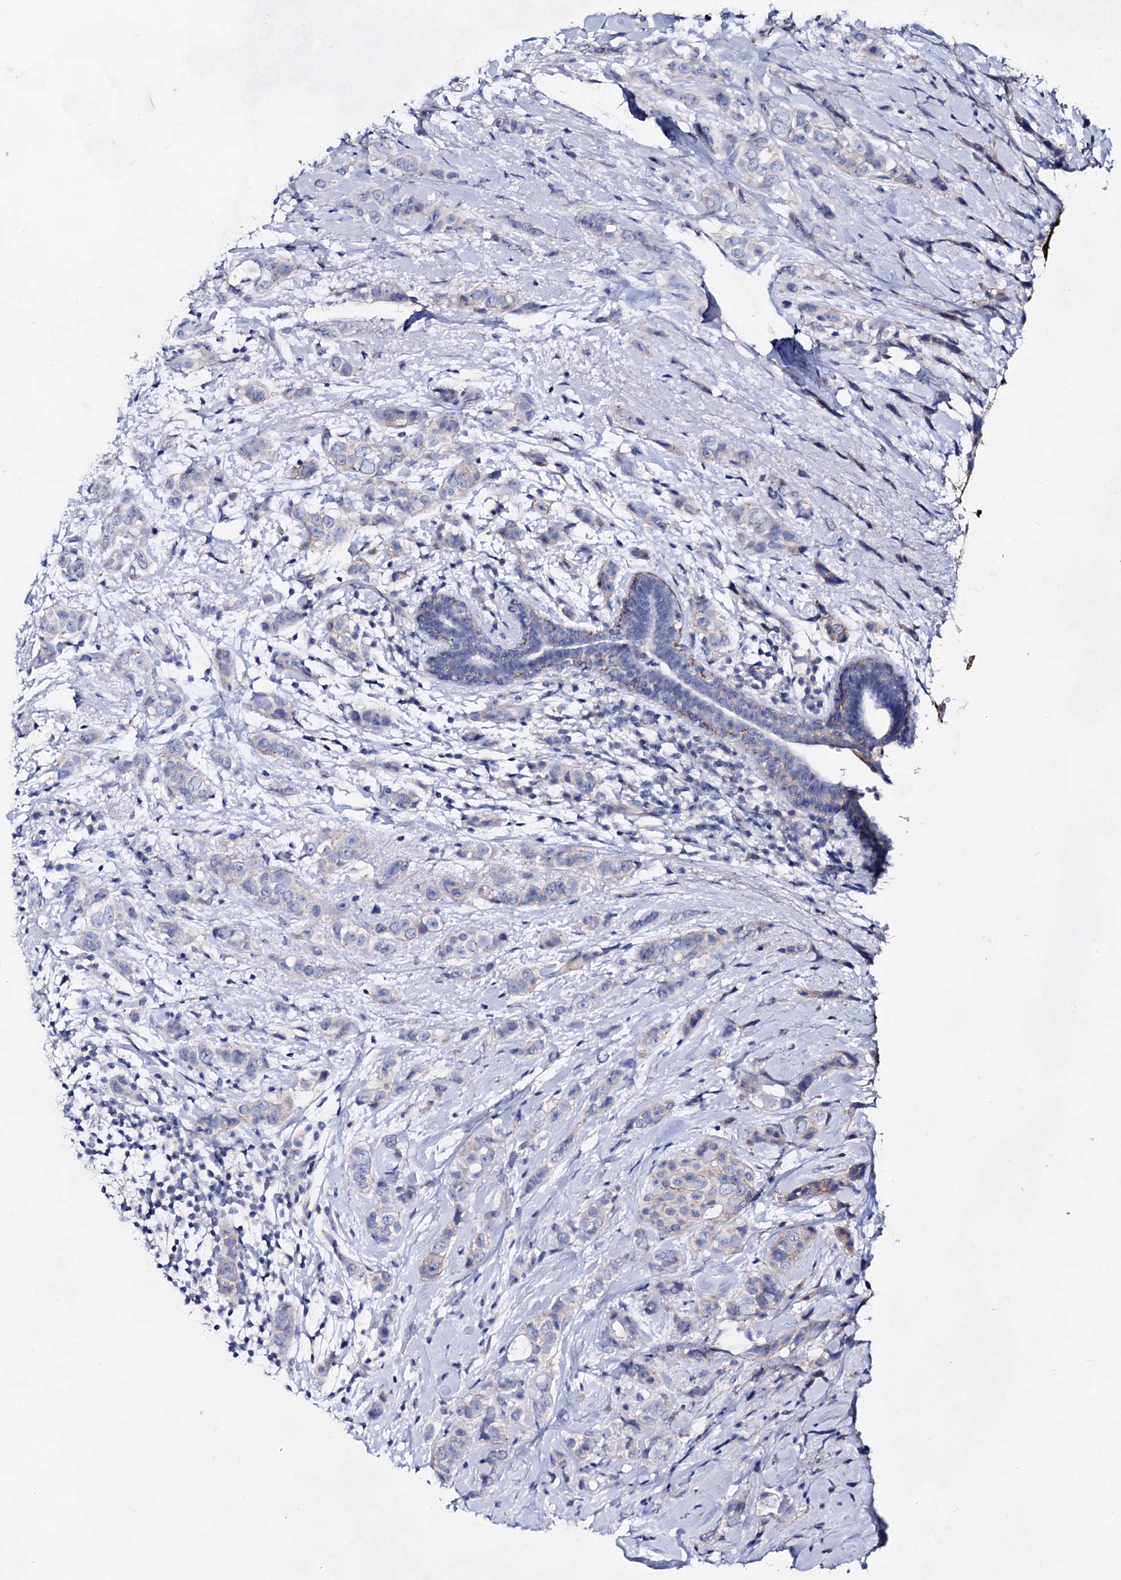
{"staining": {"intensity": "negative", "quantity": "none", "location": "none"}, "tissue": "breast cancer", "cell_type": "Tumor cells", "image_type": "cancer", "snomed": [{"axis": "morphology", "description": "Lobular carcinoma"}, {"axis": "topography", "description": "Breast"}], "caption": "Tumor cells show no significant protein staining in breast cancer (lobular carcinoma). Nuclei are stained in blue.", "gene": "PLIN1", "patient": {"sex": "female", "age": 51}}